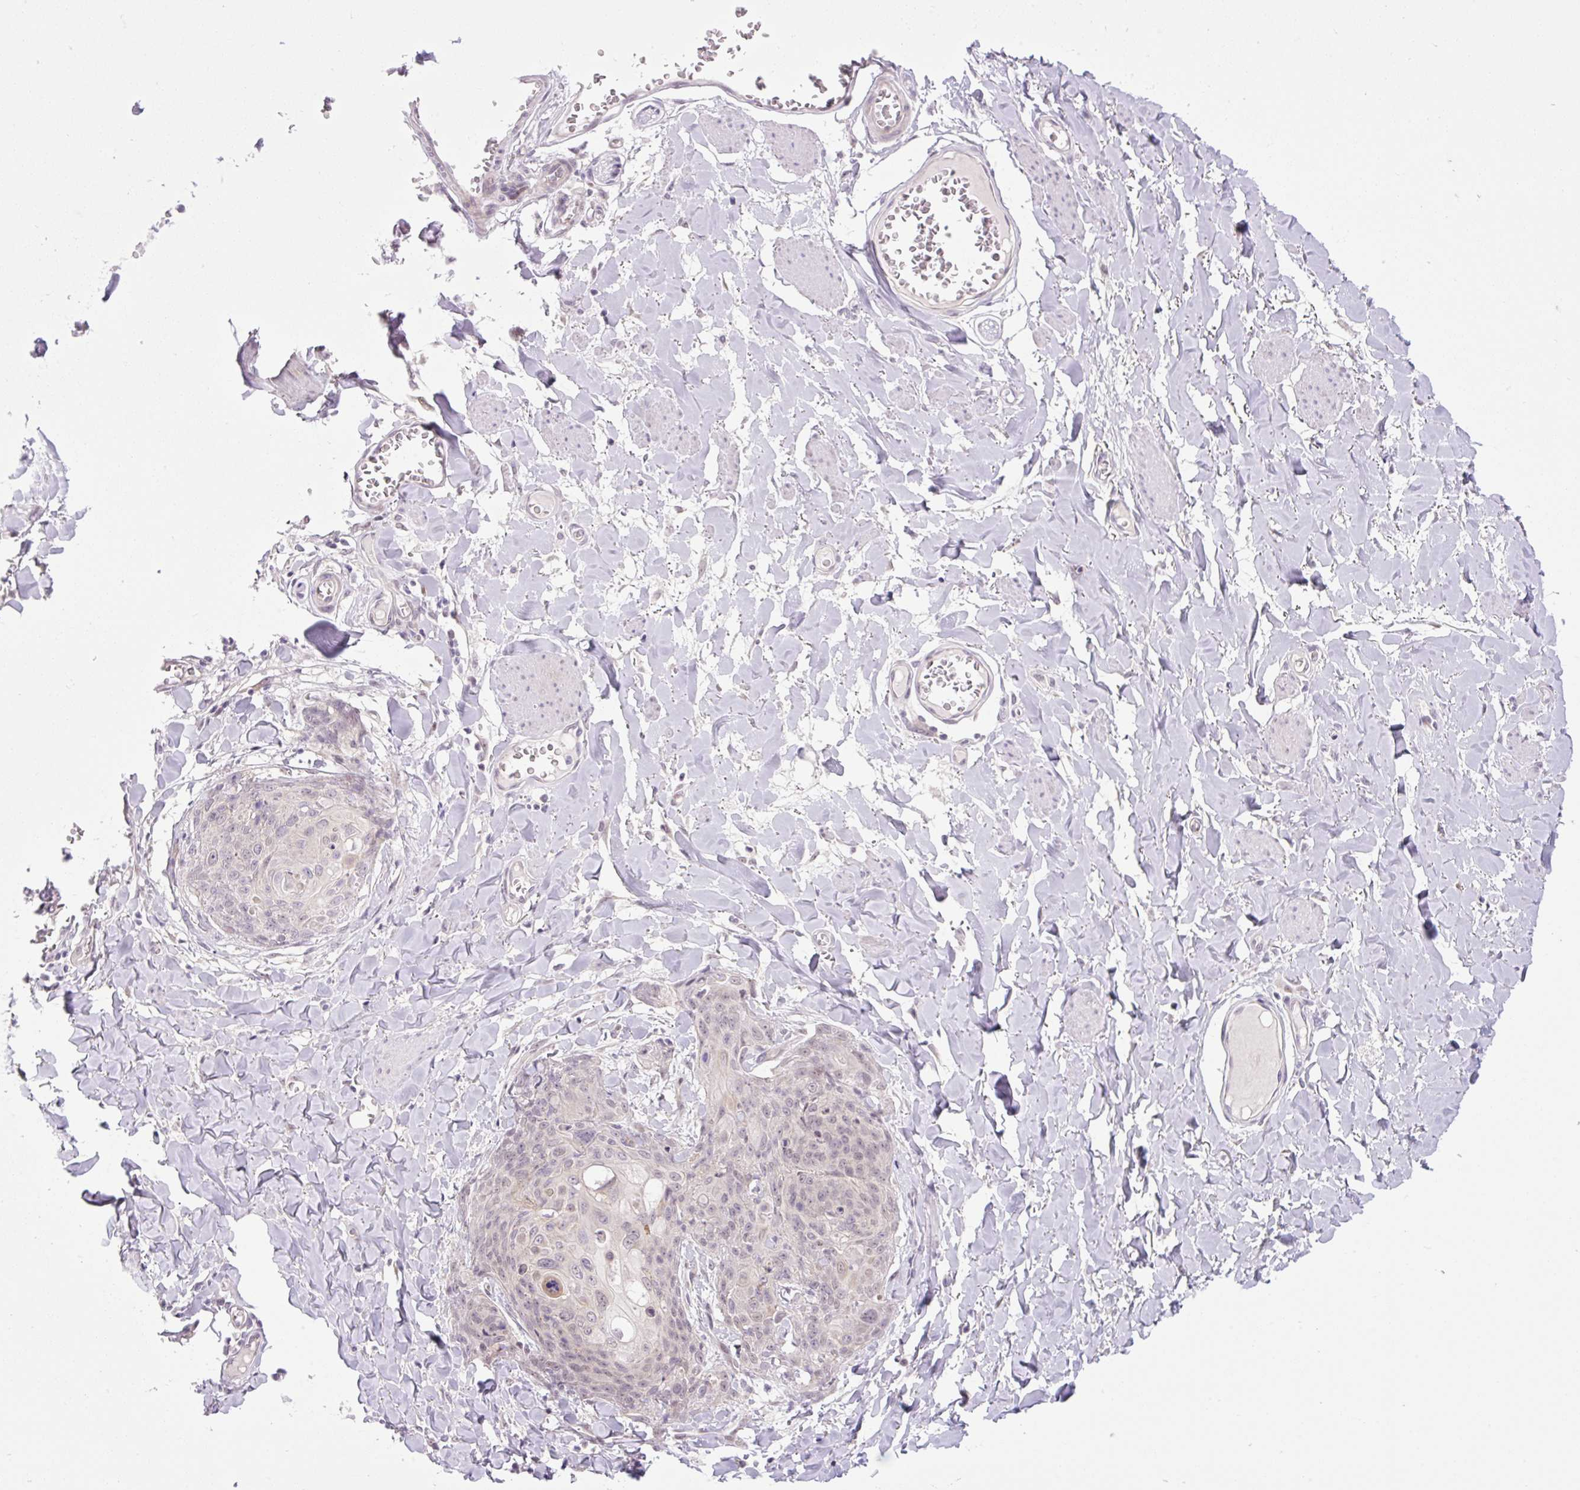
{"staining": {"intensity": "negative", "quantity": "none", "location": "none"}, "tissue": "skin cancer", "cell_type": "Tumor cells", "image_type": "cancer", "snomed": [{"axis": "morphology", "description": "Squamous cell carcinoma, NOS"}, {"axis": "topography", "description": "Skin"}, {"axis": "topography", "description": "Vulva"}], "caption": "Tumor cells are negative for brown protein staining in skin cancer (squamous cell carcinoma).", "gene": "ICE1", "patient": {"sex": "female", "age": 85}}